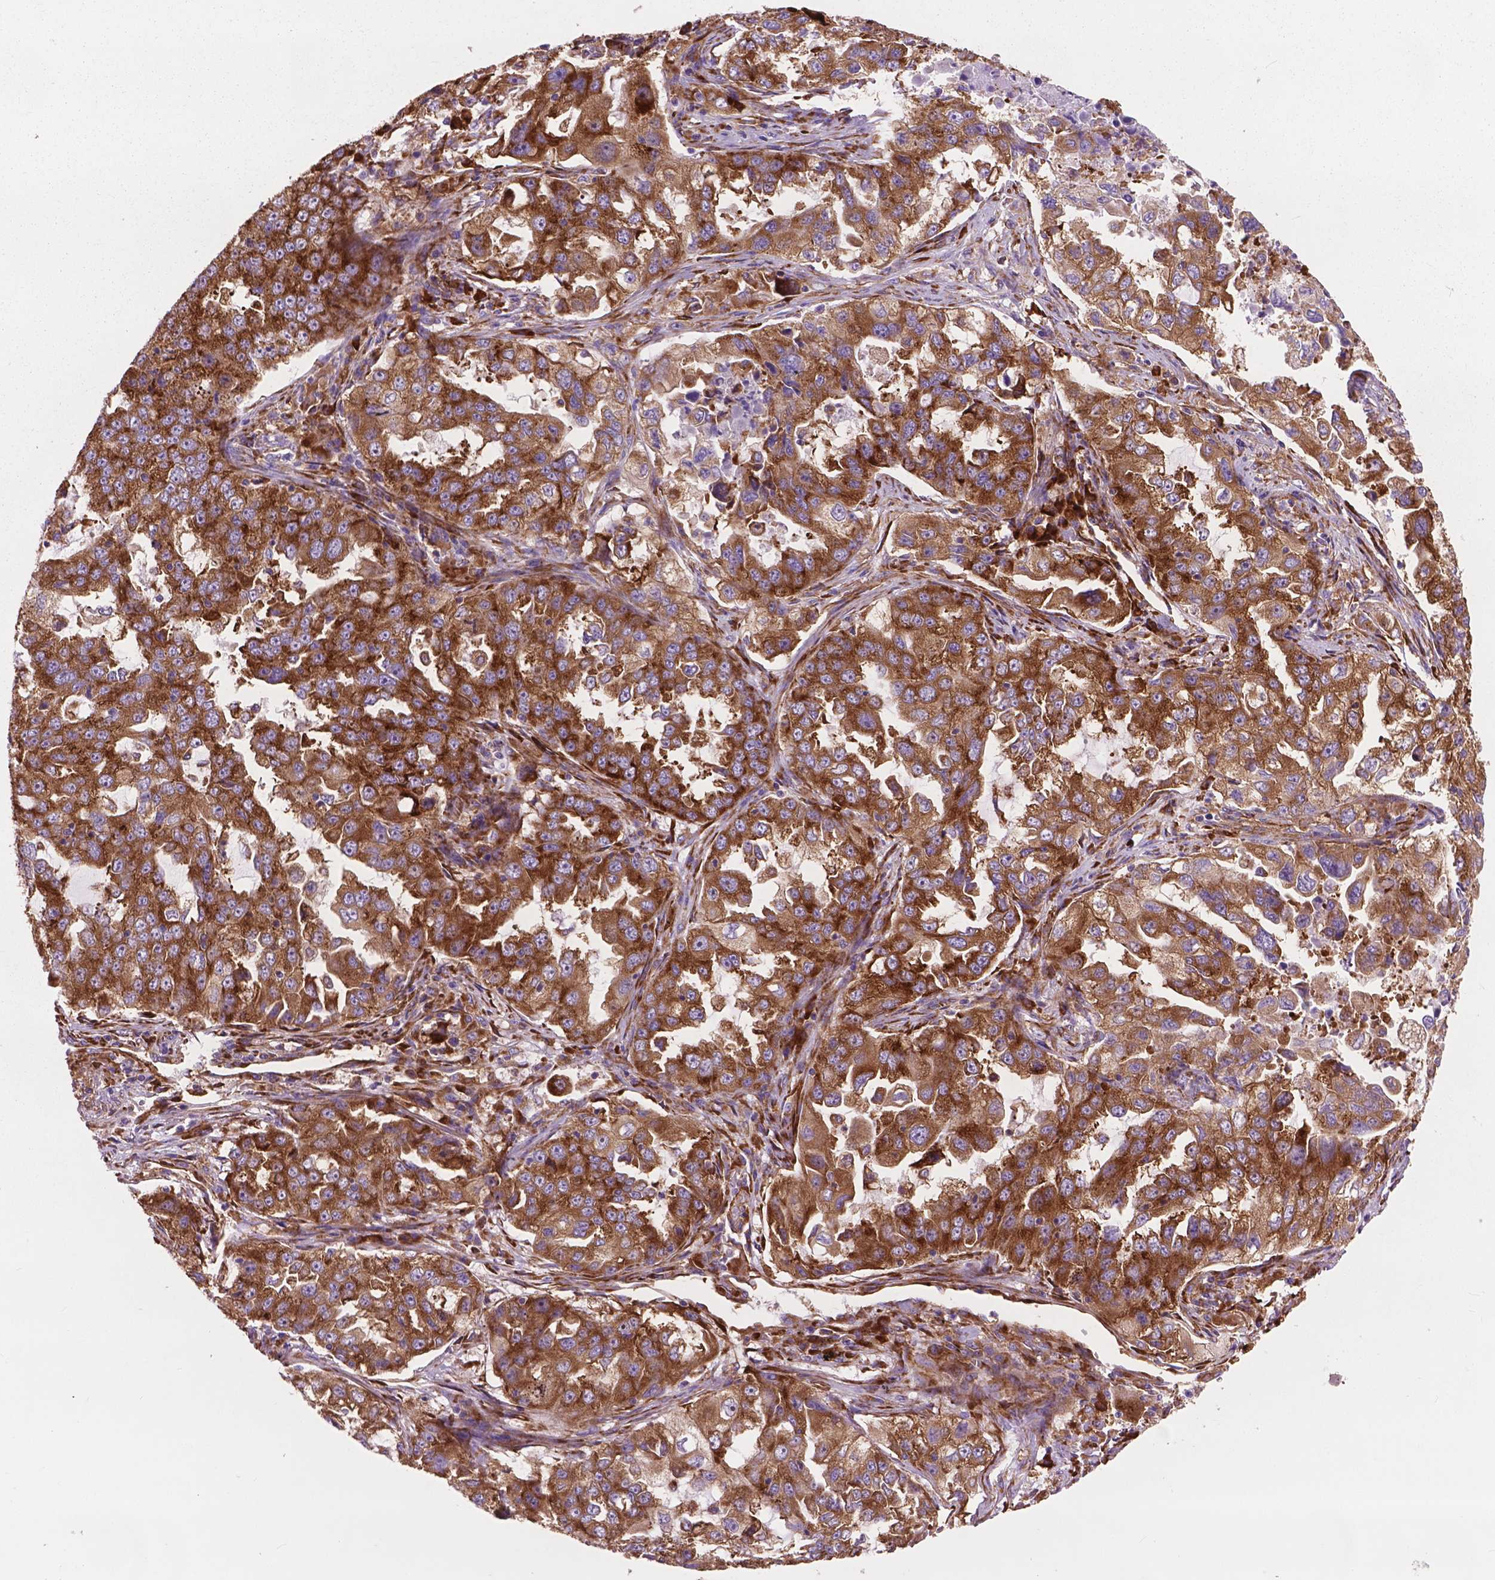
{"staining": {"intensity": "strong", "quantity": ">75%", "location": "cytoplasmic/membranous"}, "tissue": "lung cancer", "cell_type": "Tumor cells", "image_type": "cancer", "snomed": [{"axis": "morphology", "description": "Adenocarcinoma, NOS"}, {"axis": "topography", "description": "Lung"}], "caption": "A histopathology image showing strong cytoplasmic/membranous staining in about >75% of tumor cells in adenocarcinoma (lung), as visualized by brown immunohistochemical staining.", "gene": "RPL37A", "patient": {"sex": "female", "age": 61}}